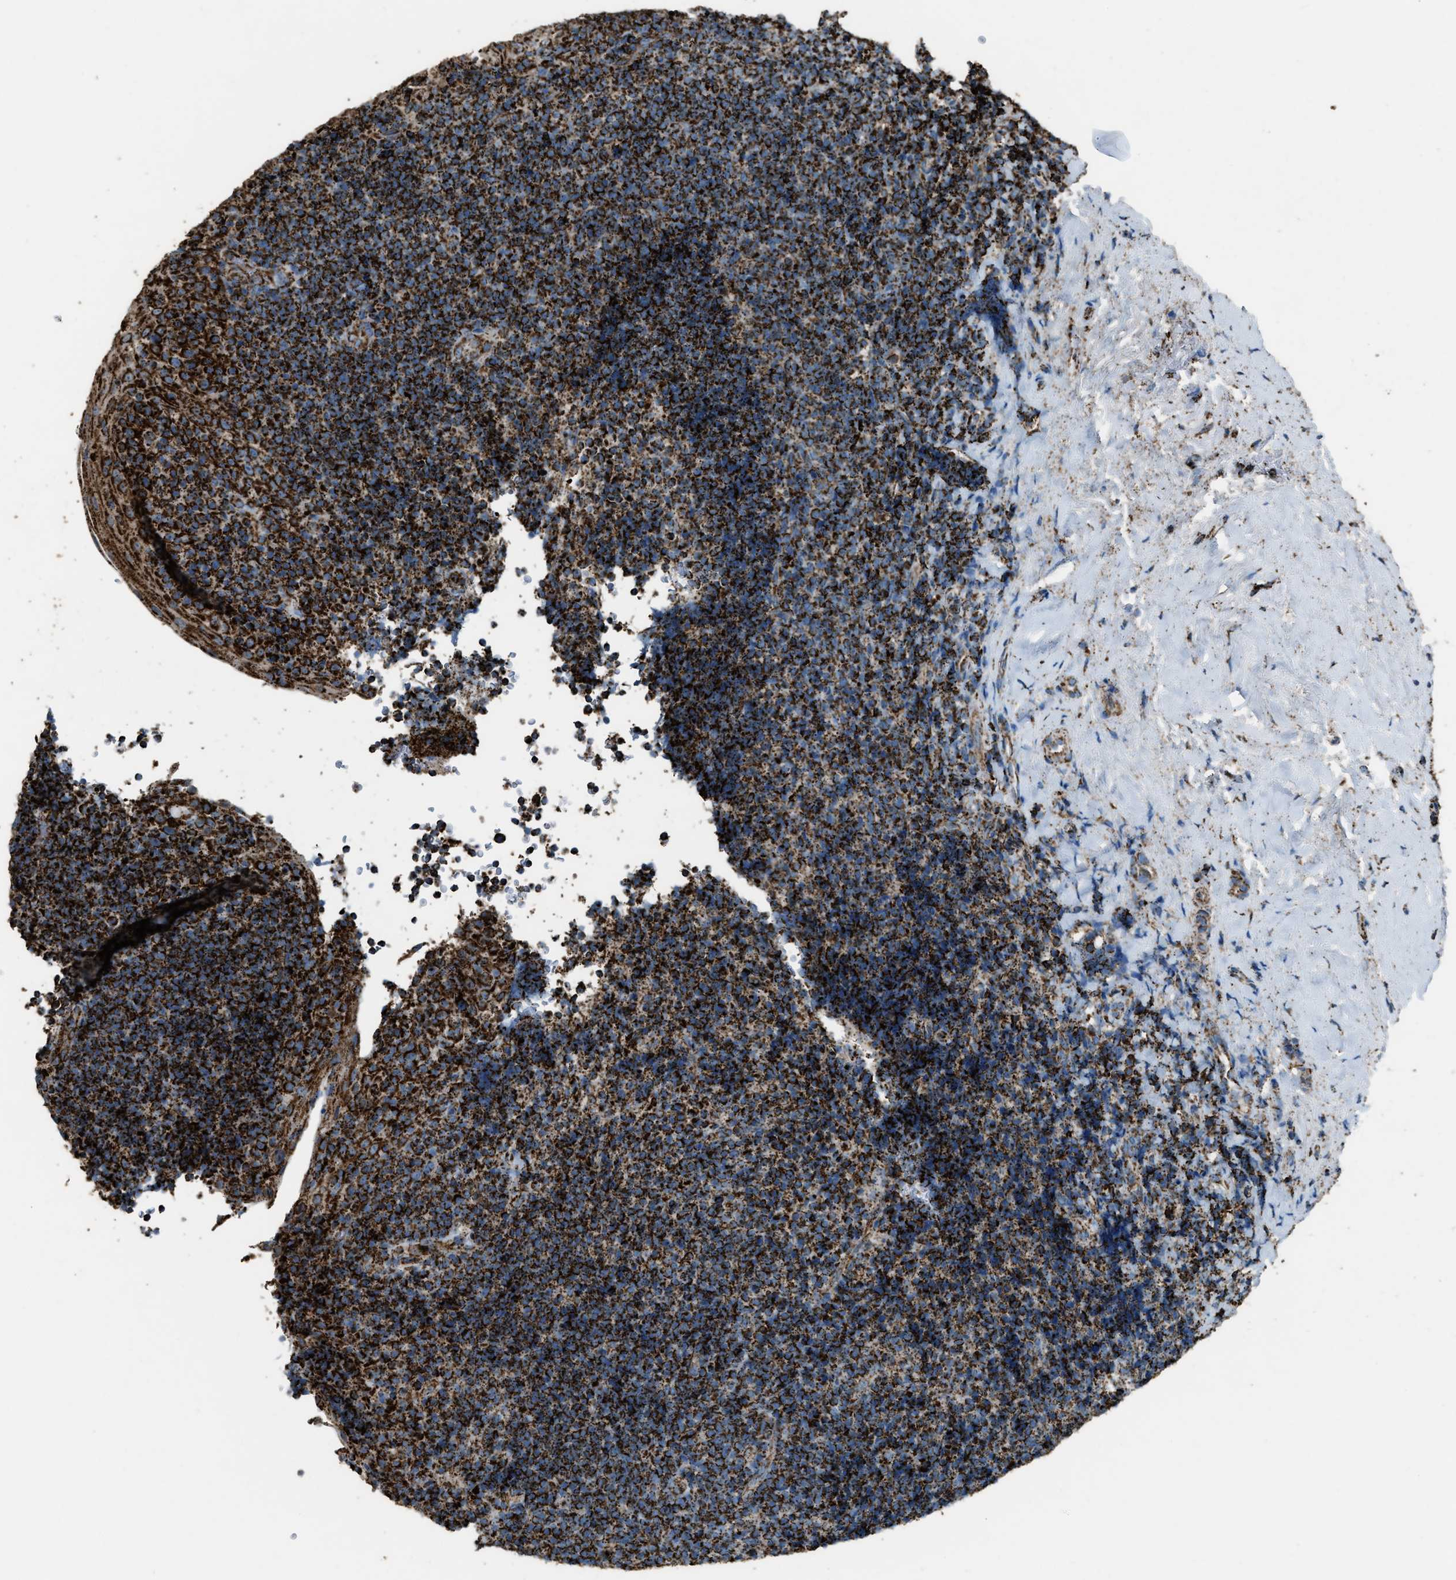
{"staining": {"intensity": "strong", "quantity": ">75%", "location": "cytoplasmic/membranous"}, "tissue": "tonsil", "cell_type": "Germinal center cells", "image_type": "normal", "snomed": [{"axis": "morphology", "description": "Normal tissue, NOS"}, {"axis": "topography", "description": "Tonsil"}], "caption": "Tonsil stained with a brown dye demonstrates strong cytoplasmic/membranous positive staining in about >75% of germinal center cells.", "gene": "MDH2", "patient": {"sex": "male", "age": 37}}